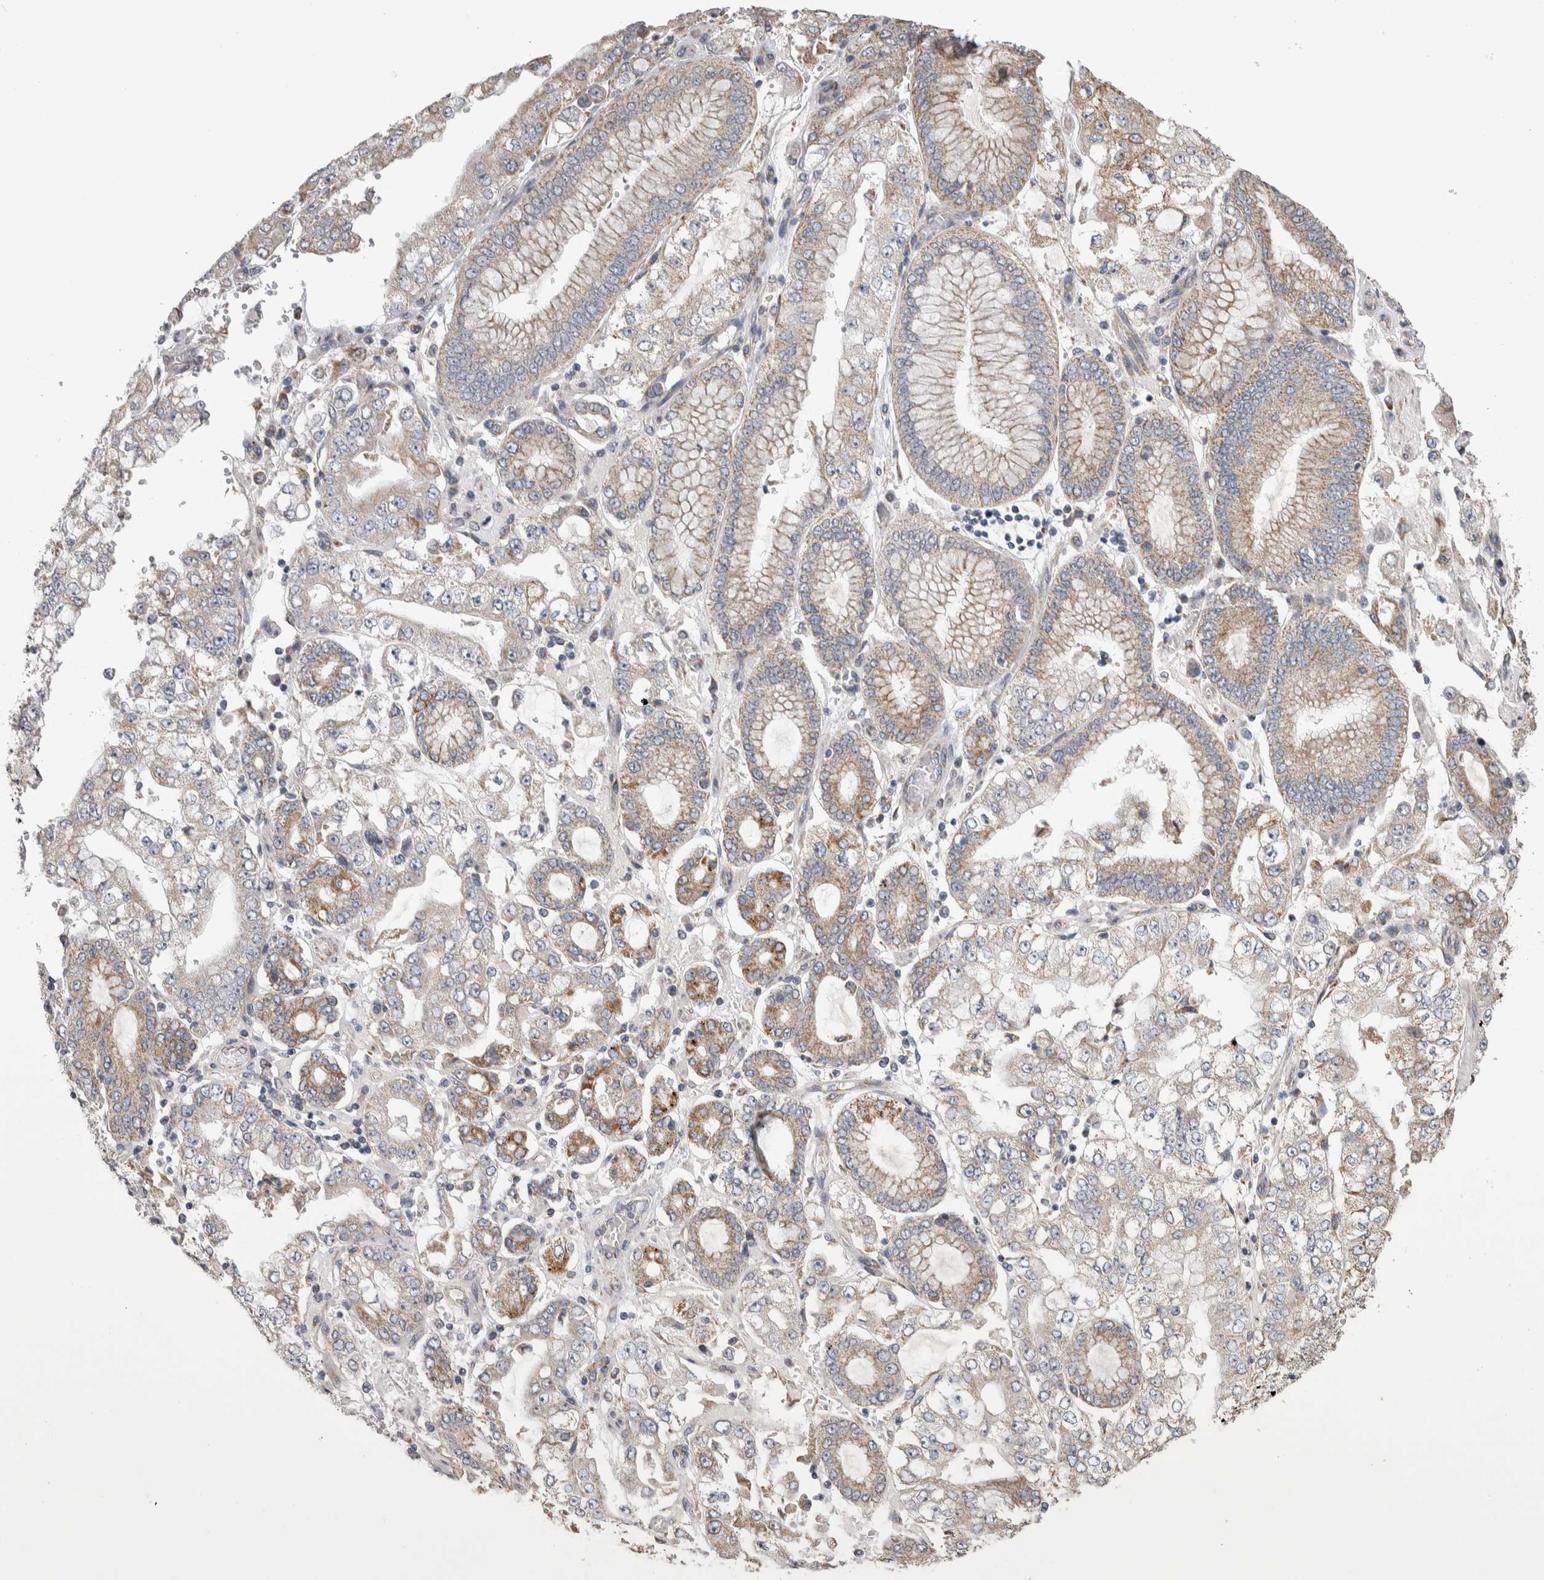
{"staining": {"intensity": "moderate", "quantity": "25%-75%", "location": "cytoplasmic/membranous"}, "tissue": "stomach cancer", "cell_type": "Tumor cells", "image_type": "cancer", "snomed": [{"axis": "morphology", "description": "Adenocarcinoma, NOS"}, {"axis": "topography", "description": "Stomach"}], "caption": "Adenocarcinoma (stomach) was stained to show a protein in brown. There is medium levels of moderate cytoplasmic/membranous positivity in about 25%-75% of tumor cells.", "gene": "SCO1", "patient": {"sex": "male", "age": 76}}